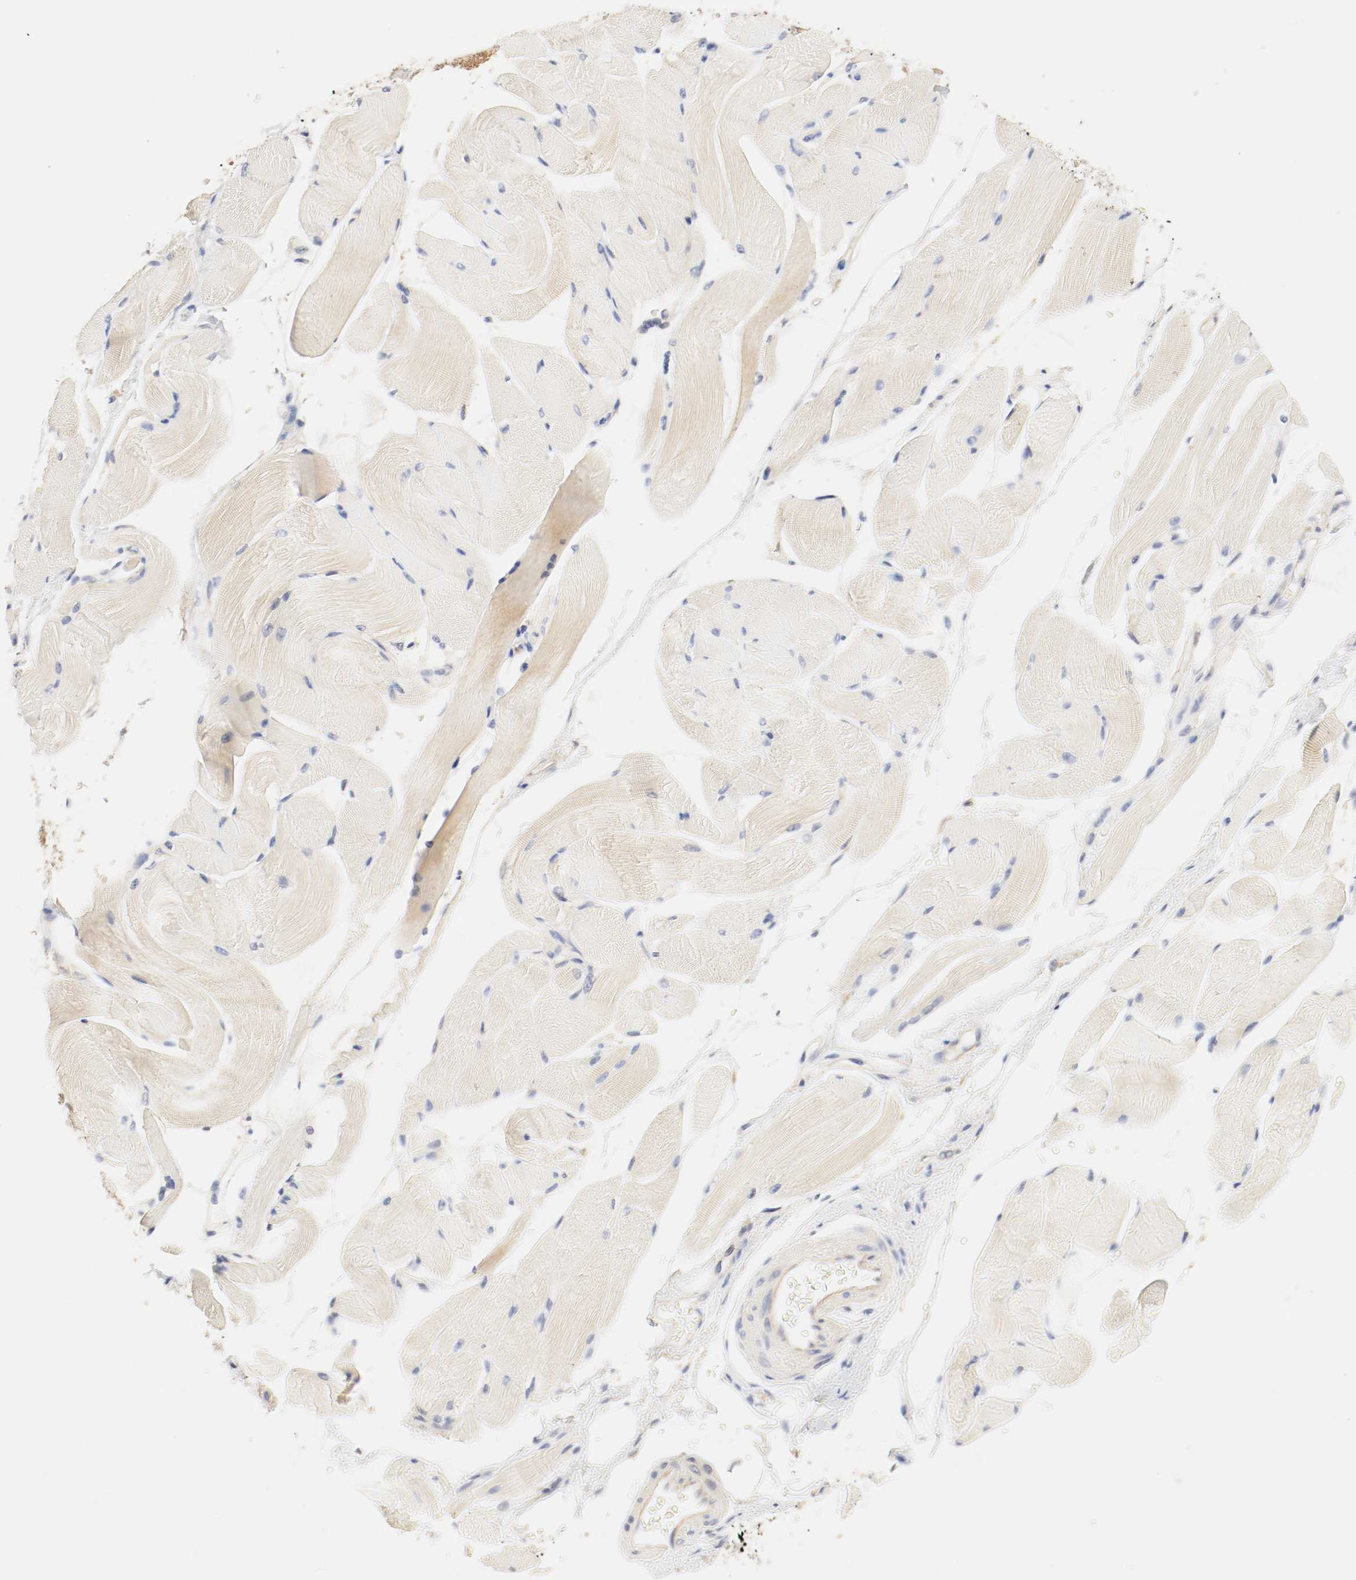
{"staining": {"intensity": "weak", "quantity": "25%-75%", "location": "cytoplasmic/membranous"}, "tissue": "skeletal muscle", "cell_type": "Myocytes", "image_type": "normal", "snomed": [{"axis": "morphology", "description": "Normal tissue, NOS"}, {"axis": "topography", "description": "Skeletal muscle"}, {"axis": "topography", "description": "Peripheral nerve tissue"}], "caption": "This is a photomicrograph of immunohistochemistry staining of benign skeletal muscle, which shows weak staining in the cytoplasmic/membranous of myocytes.", "gene": "GIT1", "patient": {"sex": "female", "age": 84}}